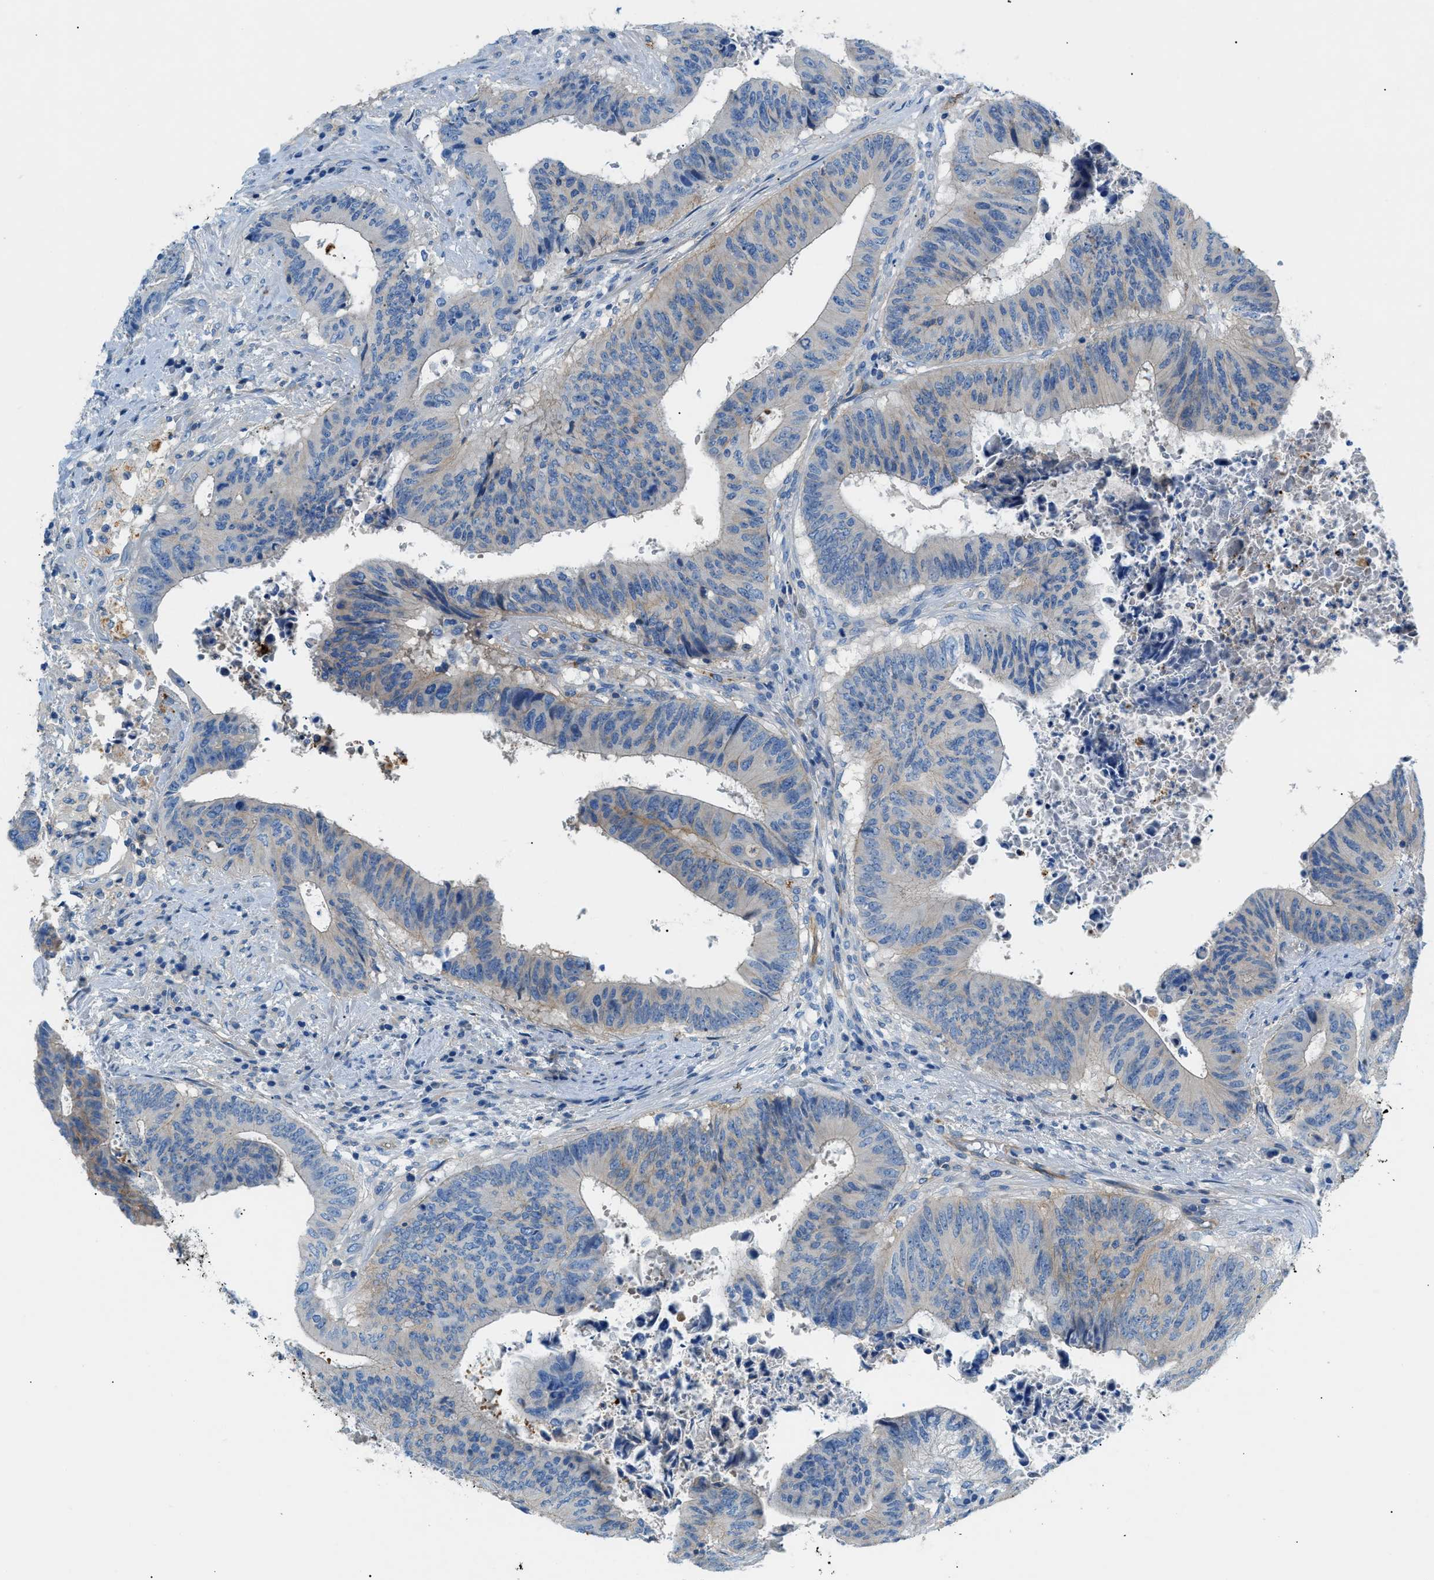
{"staining": {"intensity": "weak", "quantity": "<25%", "location": "cytoplasmic/membranous"}, "tissue": "colorectal cancer", "cell_type": "Tumor cells", "image_type": "cancer", "snomed": [{"axis": "morphology", "description": "Adenocarcinoma, NOS"}, {"axis": "topography", "description": "Rectum"}], "caption": "DAB immunohistochemical staining of colorectal cancer displays no significant expression in tumor cells.", "gene": "ORAI1", "patient": {"sex": "male", "age": 72}}